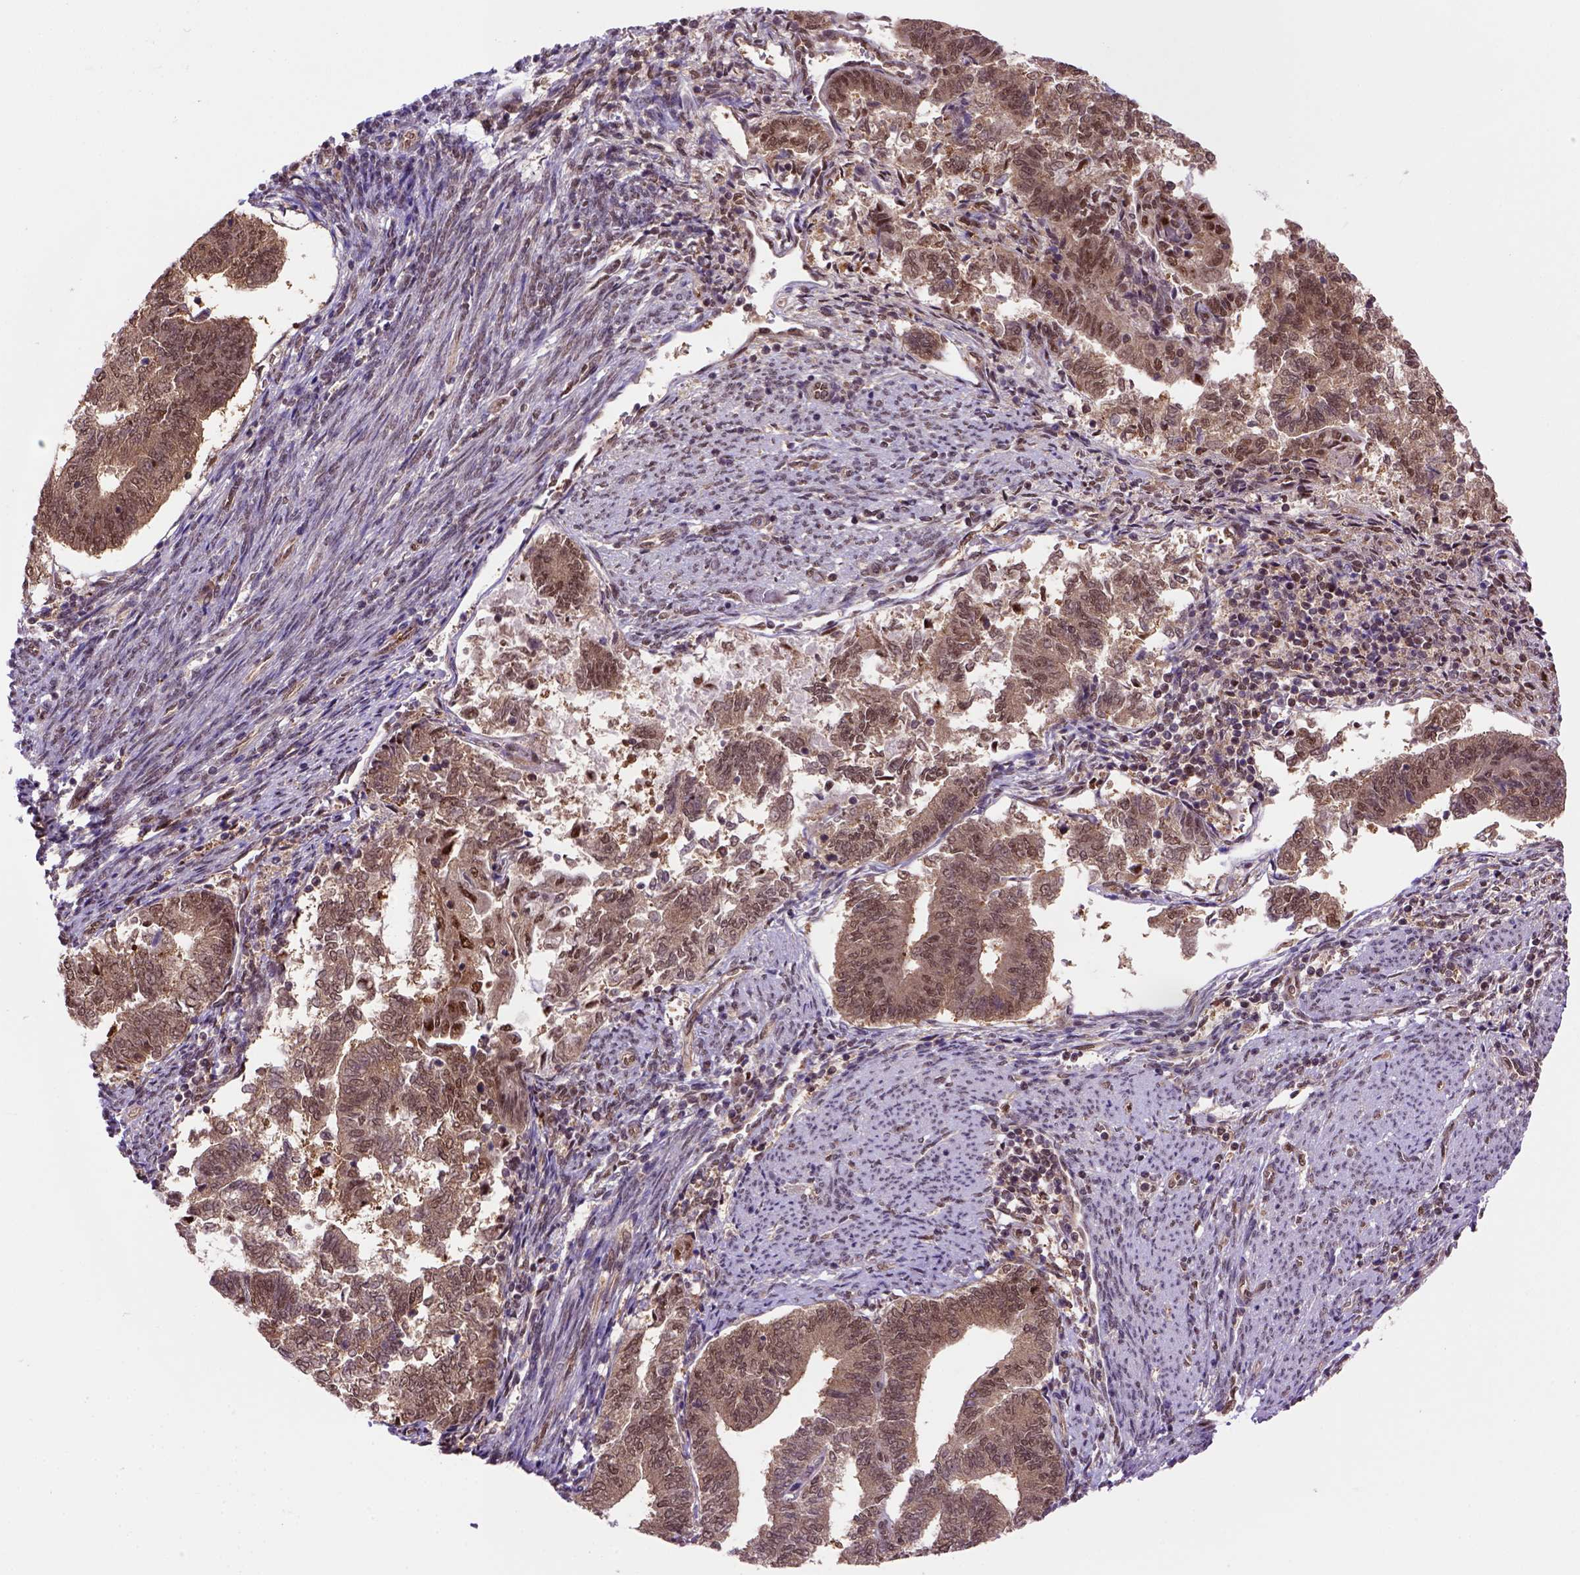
{"staining": {"intensity": "moderate", "quantity": ">75%", "location": "cytoplasmic/membranous,nuclear"}, "tissue": "endometrial cancer", "cell_type": "Tumor cells", "image_type": "cancer", "snomed": [{"axis": "morphology", "description": "Adenocarcinoma, NOS"}, {"axis": "topography", "description": "Endometrium"}], "caption": "The immunohistochemical stain highlights moderate cytoplasmic/membranous and nuclear expression in tumor cells of endometrial cancer (adenocarcinoma) tissue. The protein of interest is shown in brown color, while the nuclei are stained blue.", "gene": "PSMC2", "patient": {"sex": "female", "age": 65}}